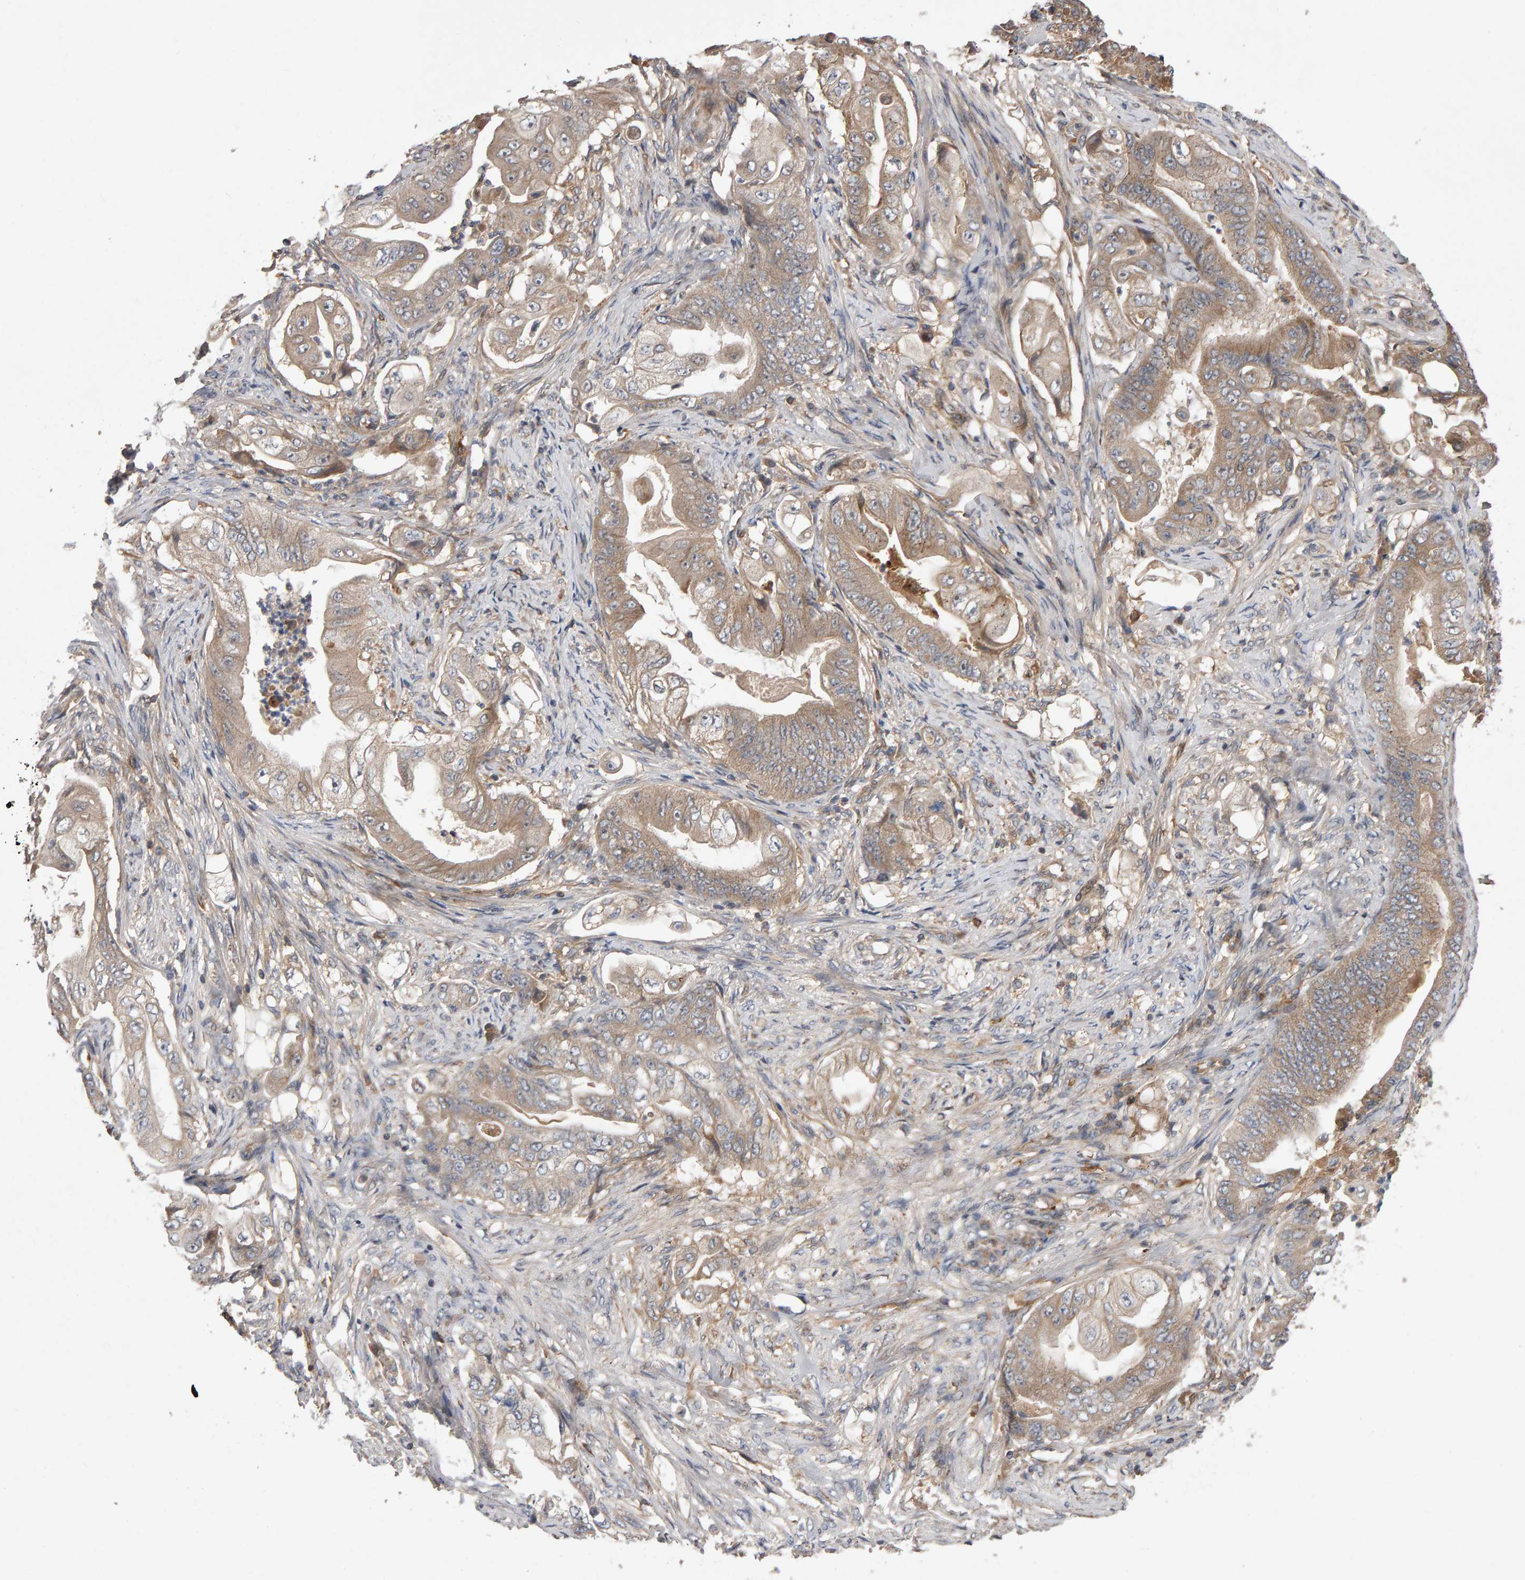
{"staining": {"intensity": "moderate", "quantity": ">75%", "location": "cytoplasmic/membranous"}, "tissue": "stomach cancer", "cell_type": "Tumor cells", "image_type": "cancer", "snomed": [{"axis": "morphology", "description": "Adenocarcinoma, NOS"}, {"axis": "topography", "description": "Stomach"}], "caption": "Immunohistochemistry (DAB) staining of stomach cancer (adenocarcinoma) displays moderate cytoplasmic/membranous protein positivity in about >75% of tumor cells. The staining was performed using DAB (3,3'-diaminobenzidine), with brown indicating positive protein expression. Nuclei are stained blue with hematoxylin.", "gene": "PGS1", "patient": {"sex": "female", "age": 73}}